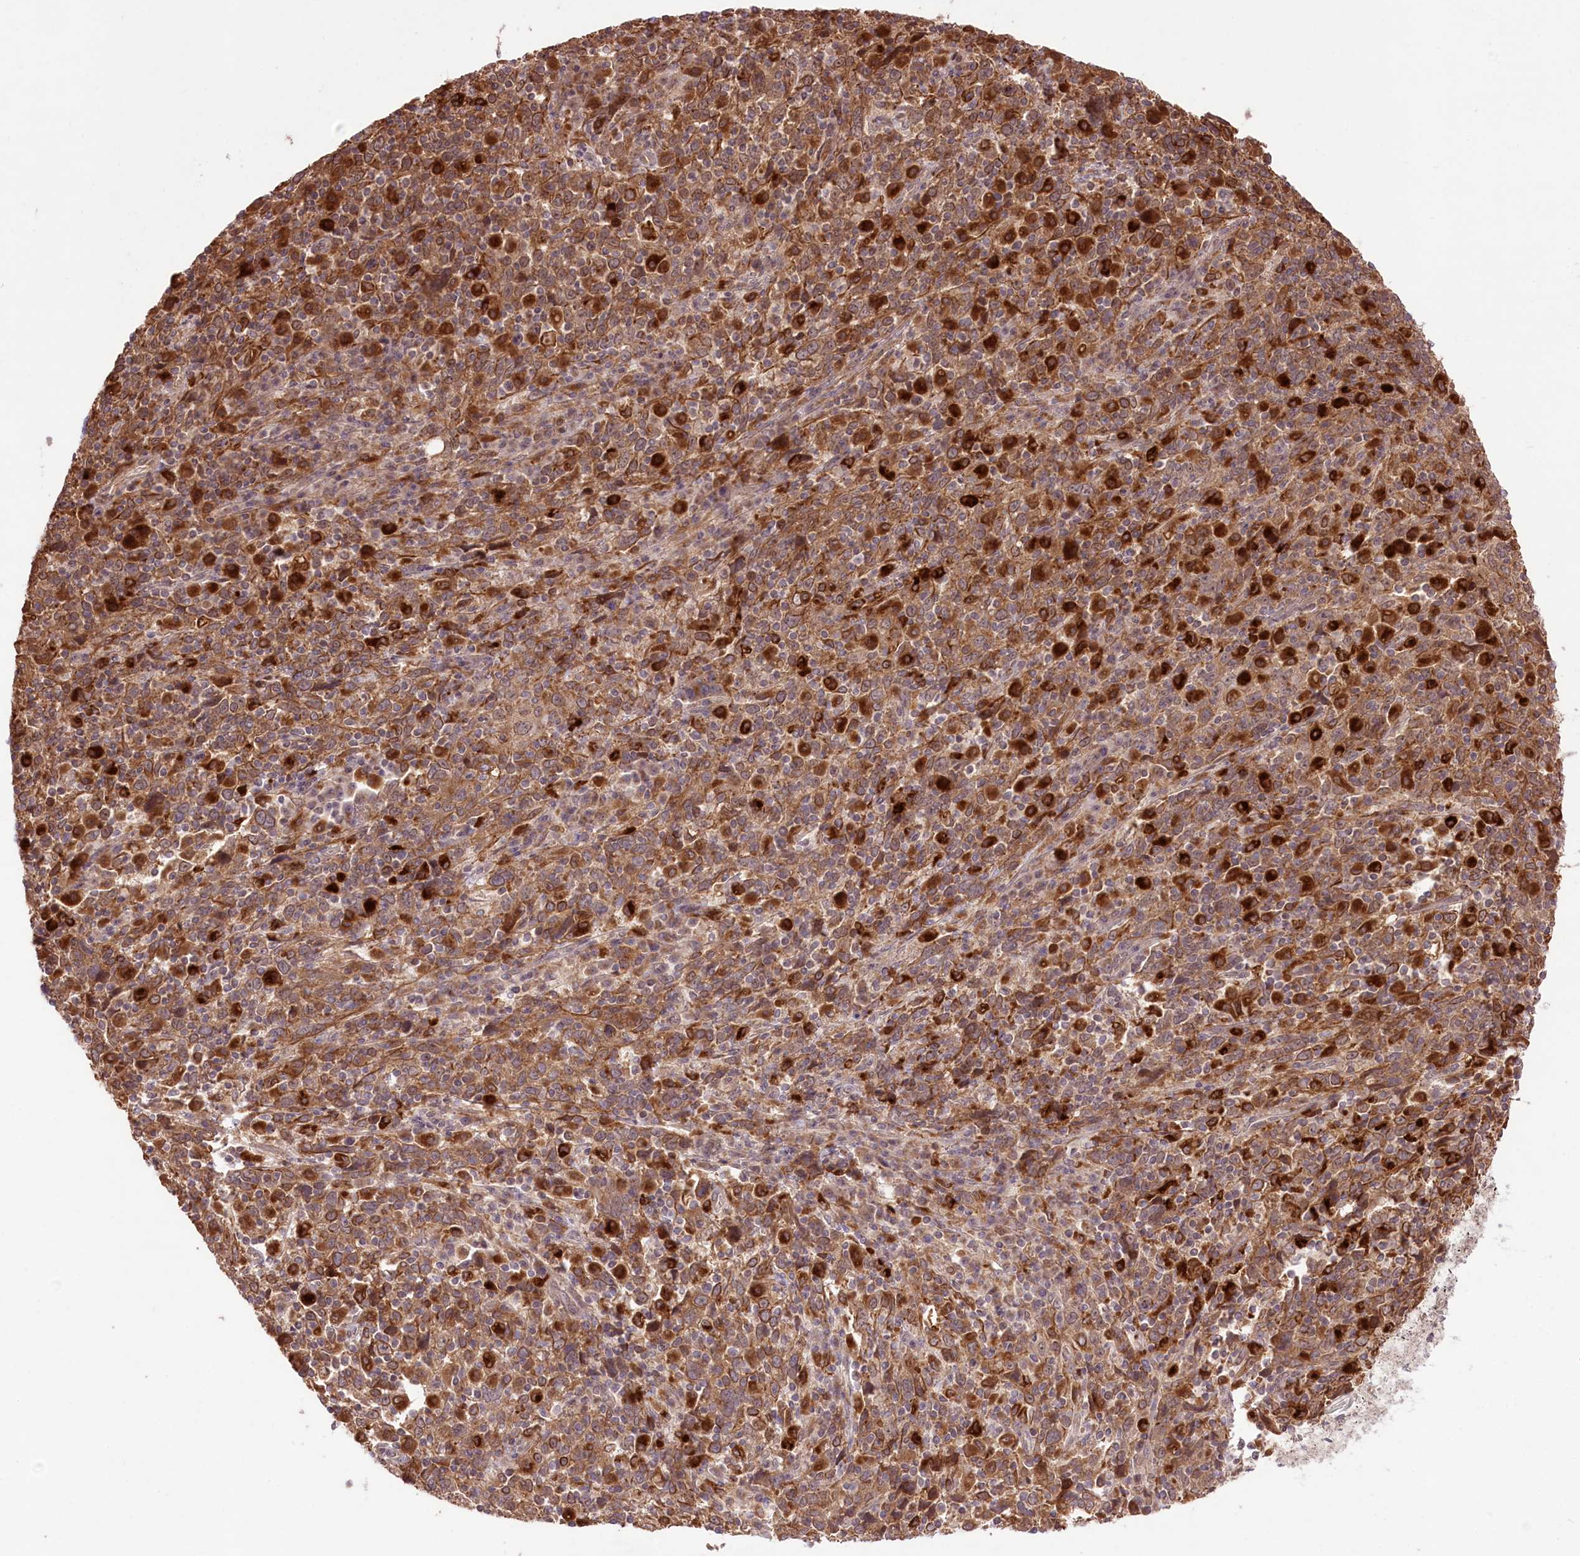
{"staining": {"intensity": "strong", "quantity": ">75%", "location": "cytoplasmic/membranous"}, "tissue": "cervical cancer", "cell_type": "Tumor cells", "image_type": "cancer", "snomed": [{"axis": "morphology", "description": "Squamous cell carcinoma, NOS"}, {"axis": "topography", "description": "Cervix"}], "caption": "DAB immunohistochemical staining of squamous cell carcinoma (cervical) displays strong cytoplasmic/membranous protein positivity in approximately >75% of tumor cells. (DAB IHC, brown staining for protein, blue staining for nuclei).", "gene": "HELT", "patient": {"sex": "female", "age": 46}}